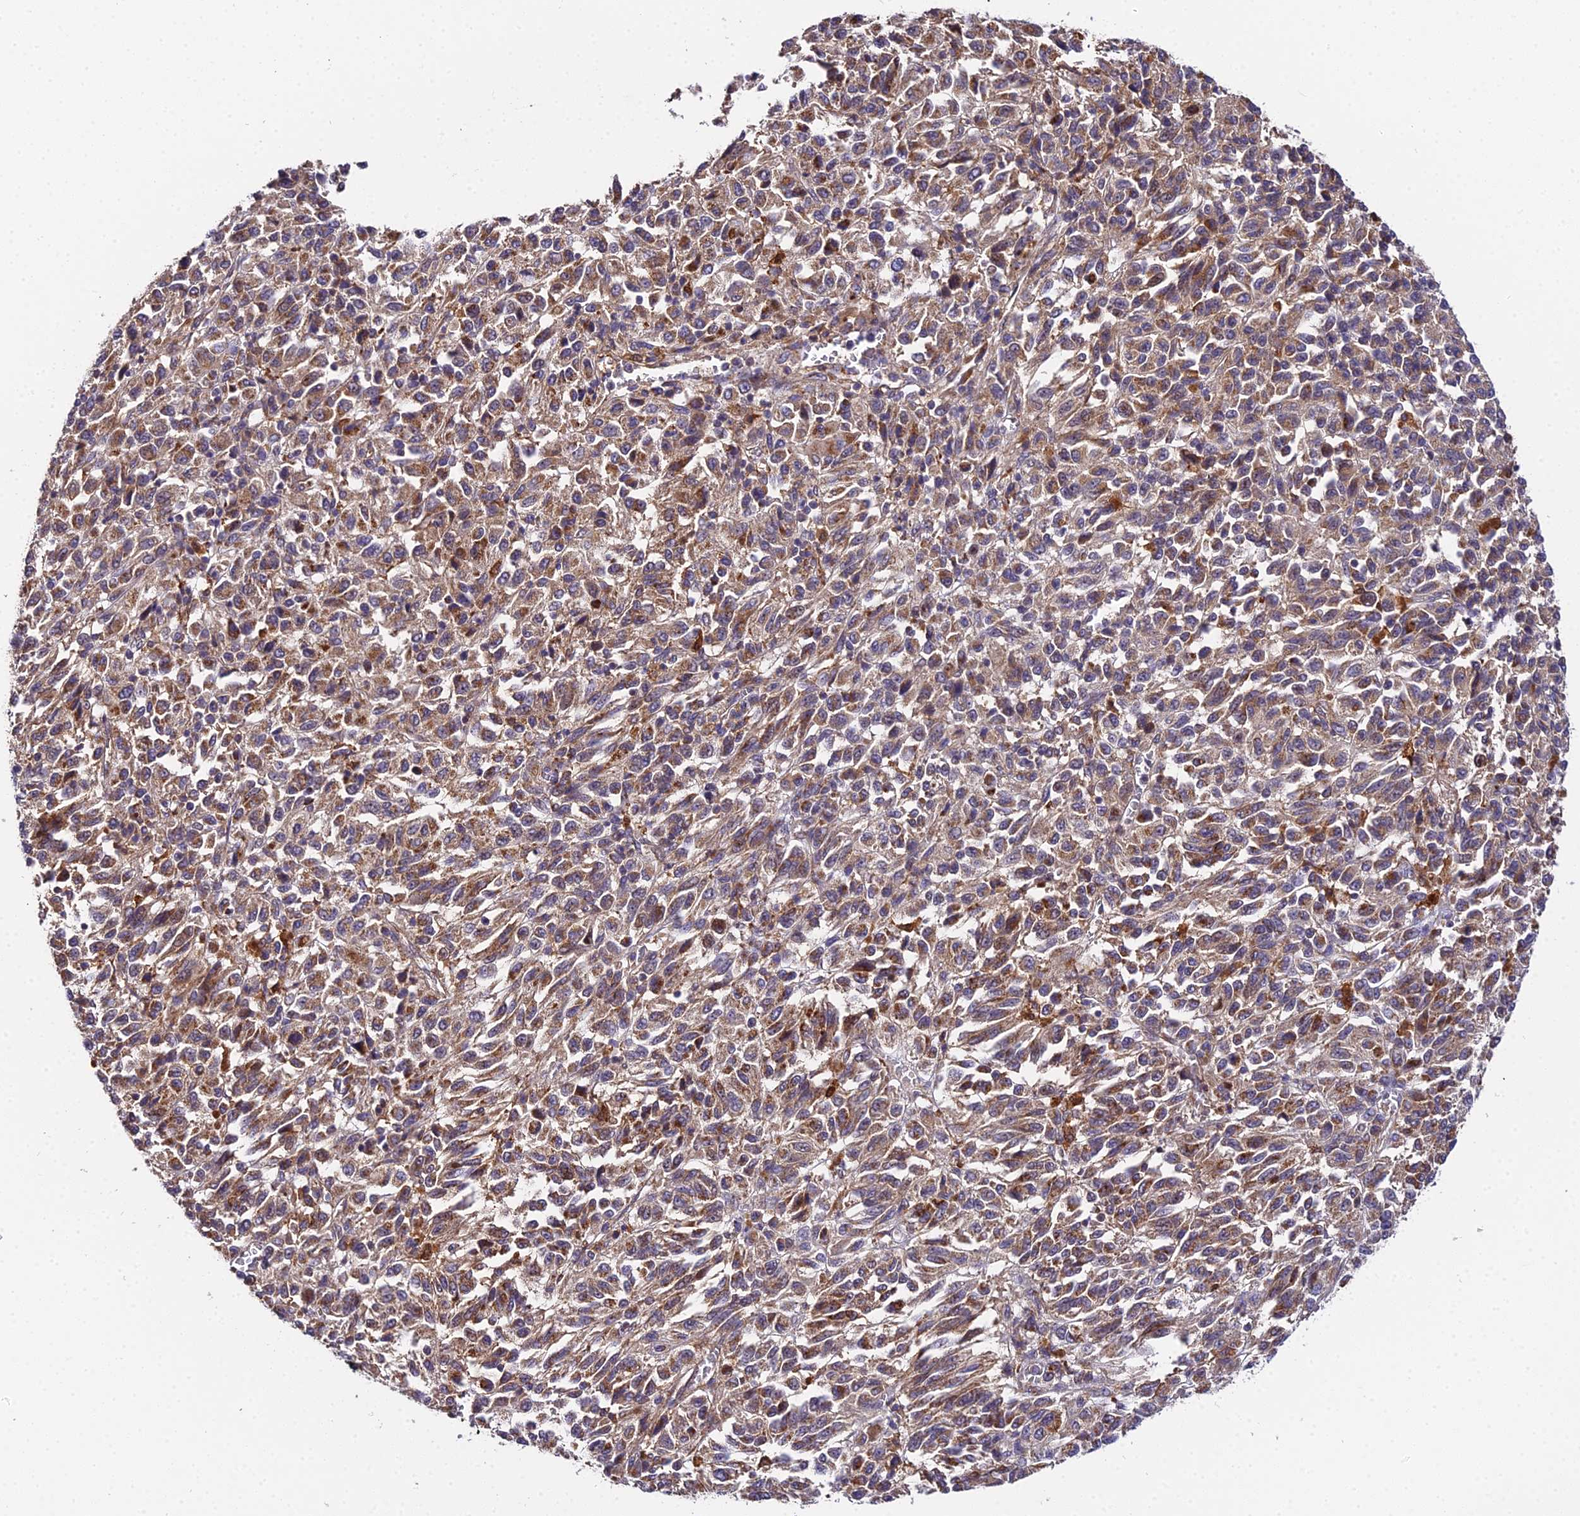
{"staining": {"intensity": "moderate", "quantity": ">75%", "location": "cytoplasmic/membranous"}, "tissue": "melanoma", "cell_type": "Tumor cells", "image_type": "cancer", "snomed": [{"axis": "morphology", "description": "Malignant melanoma, Metastatic site"}, {"axis": "topography", "description": "Lung"}], "caption": "Malignant melanoma (metastatic site) stained with DAB (3,3'-diaminobenzidine) immunohistochemistry (IHC) shows medium levels of moderate cytoplasmic/membranous expression in approximately >75% of tumor cells.", "gene": "ZBED8", "patient": {"sex": "male", "age": 64}}